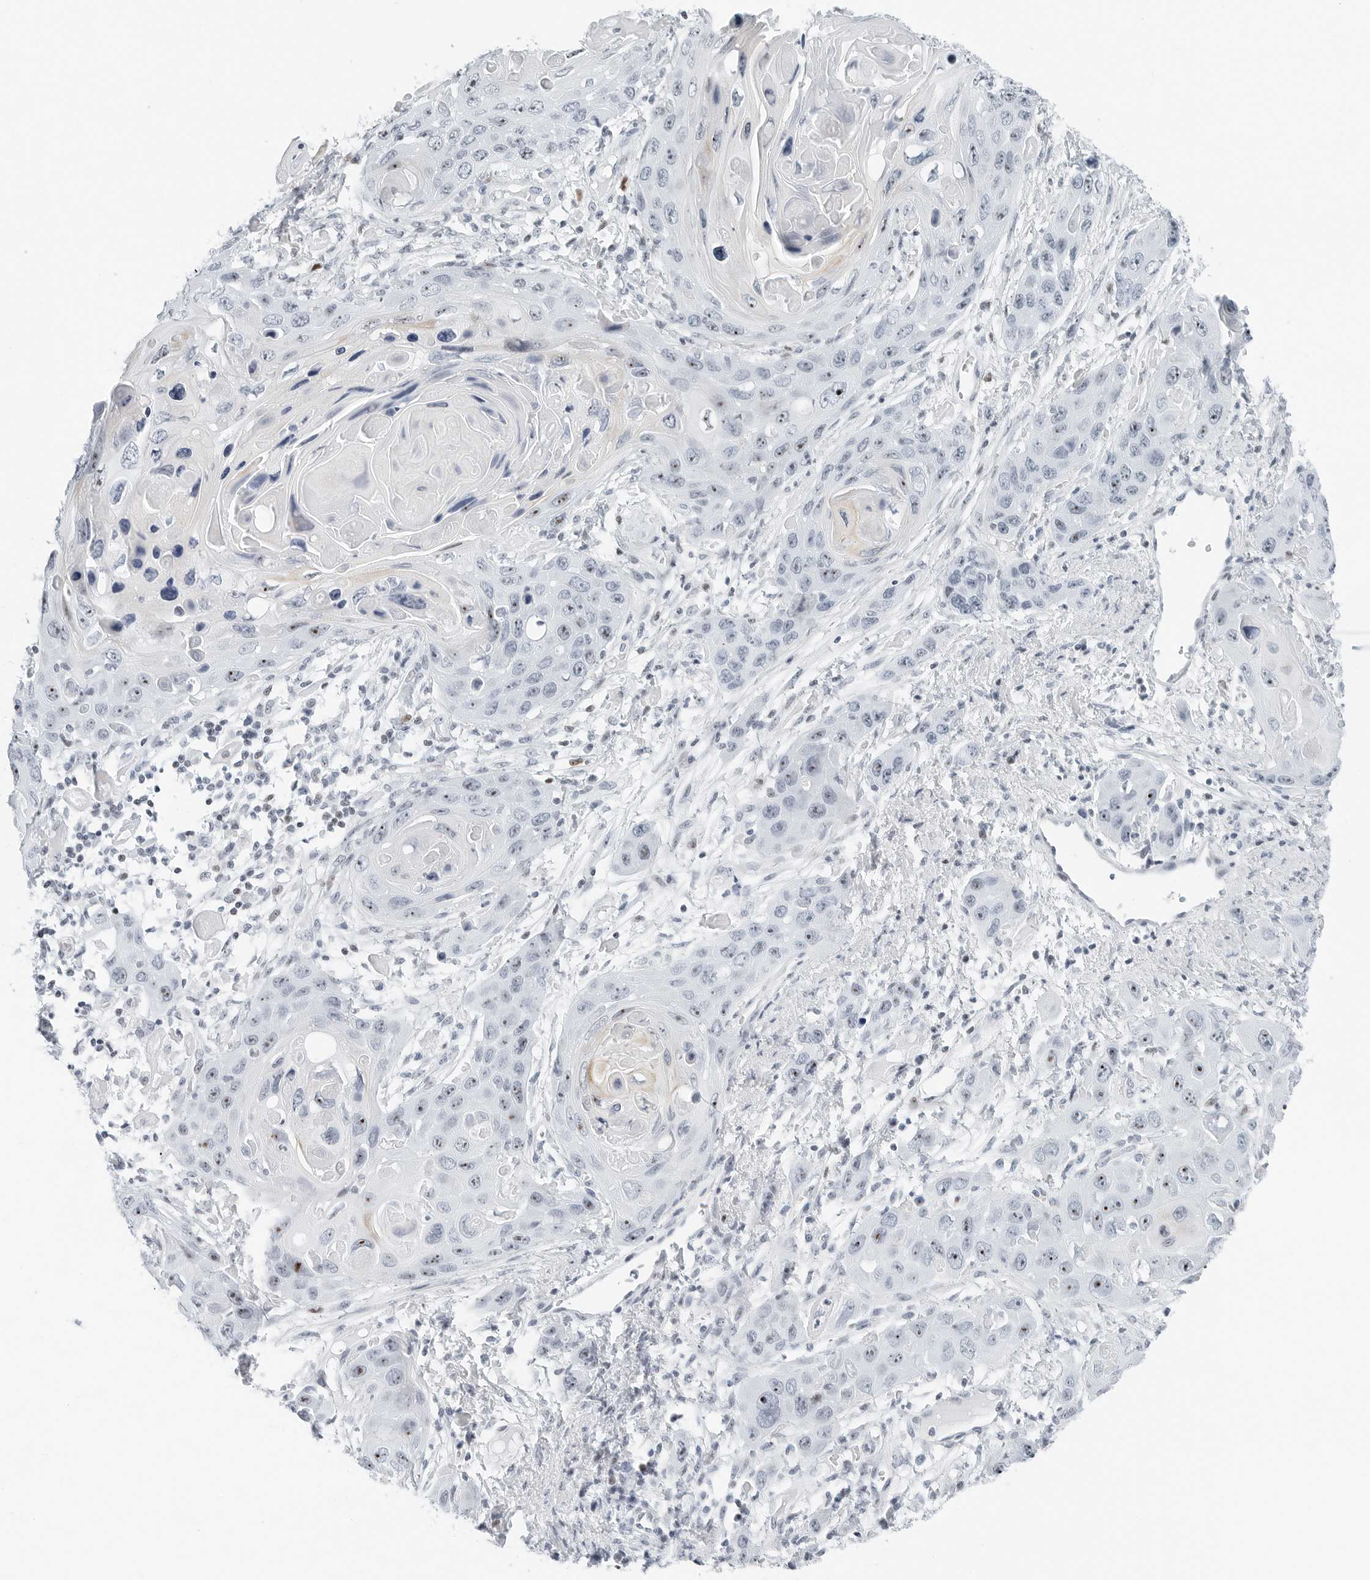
{"staining": {"intensity": "moderate", "quantity": "25%-75%", "location": "nuclear"}, "tissue": "skin cancer", "cell_type": "Tumor cells", "image_type": "cancer", "snomed": [{"axis": "morphology", "description": "Squamous cell carcinoma, NOS"}, {"axis": "topography", "description": "Skin"}], "caption": "This image demonstrates immunohistochemistry (IHC) staining of squamous cell carcinoma (skin), with medium moderate nuclear positivity in approximately 25%-75% of tumor cells.", "gene": "NTMT2", "patient": {"sex": "male", "age": 55}}